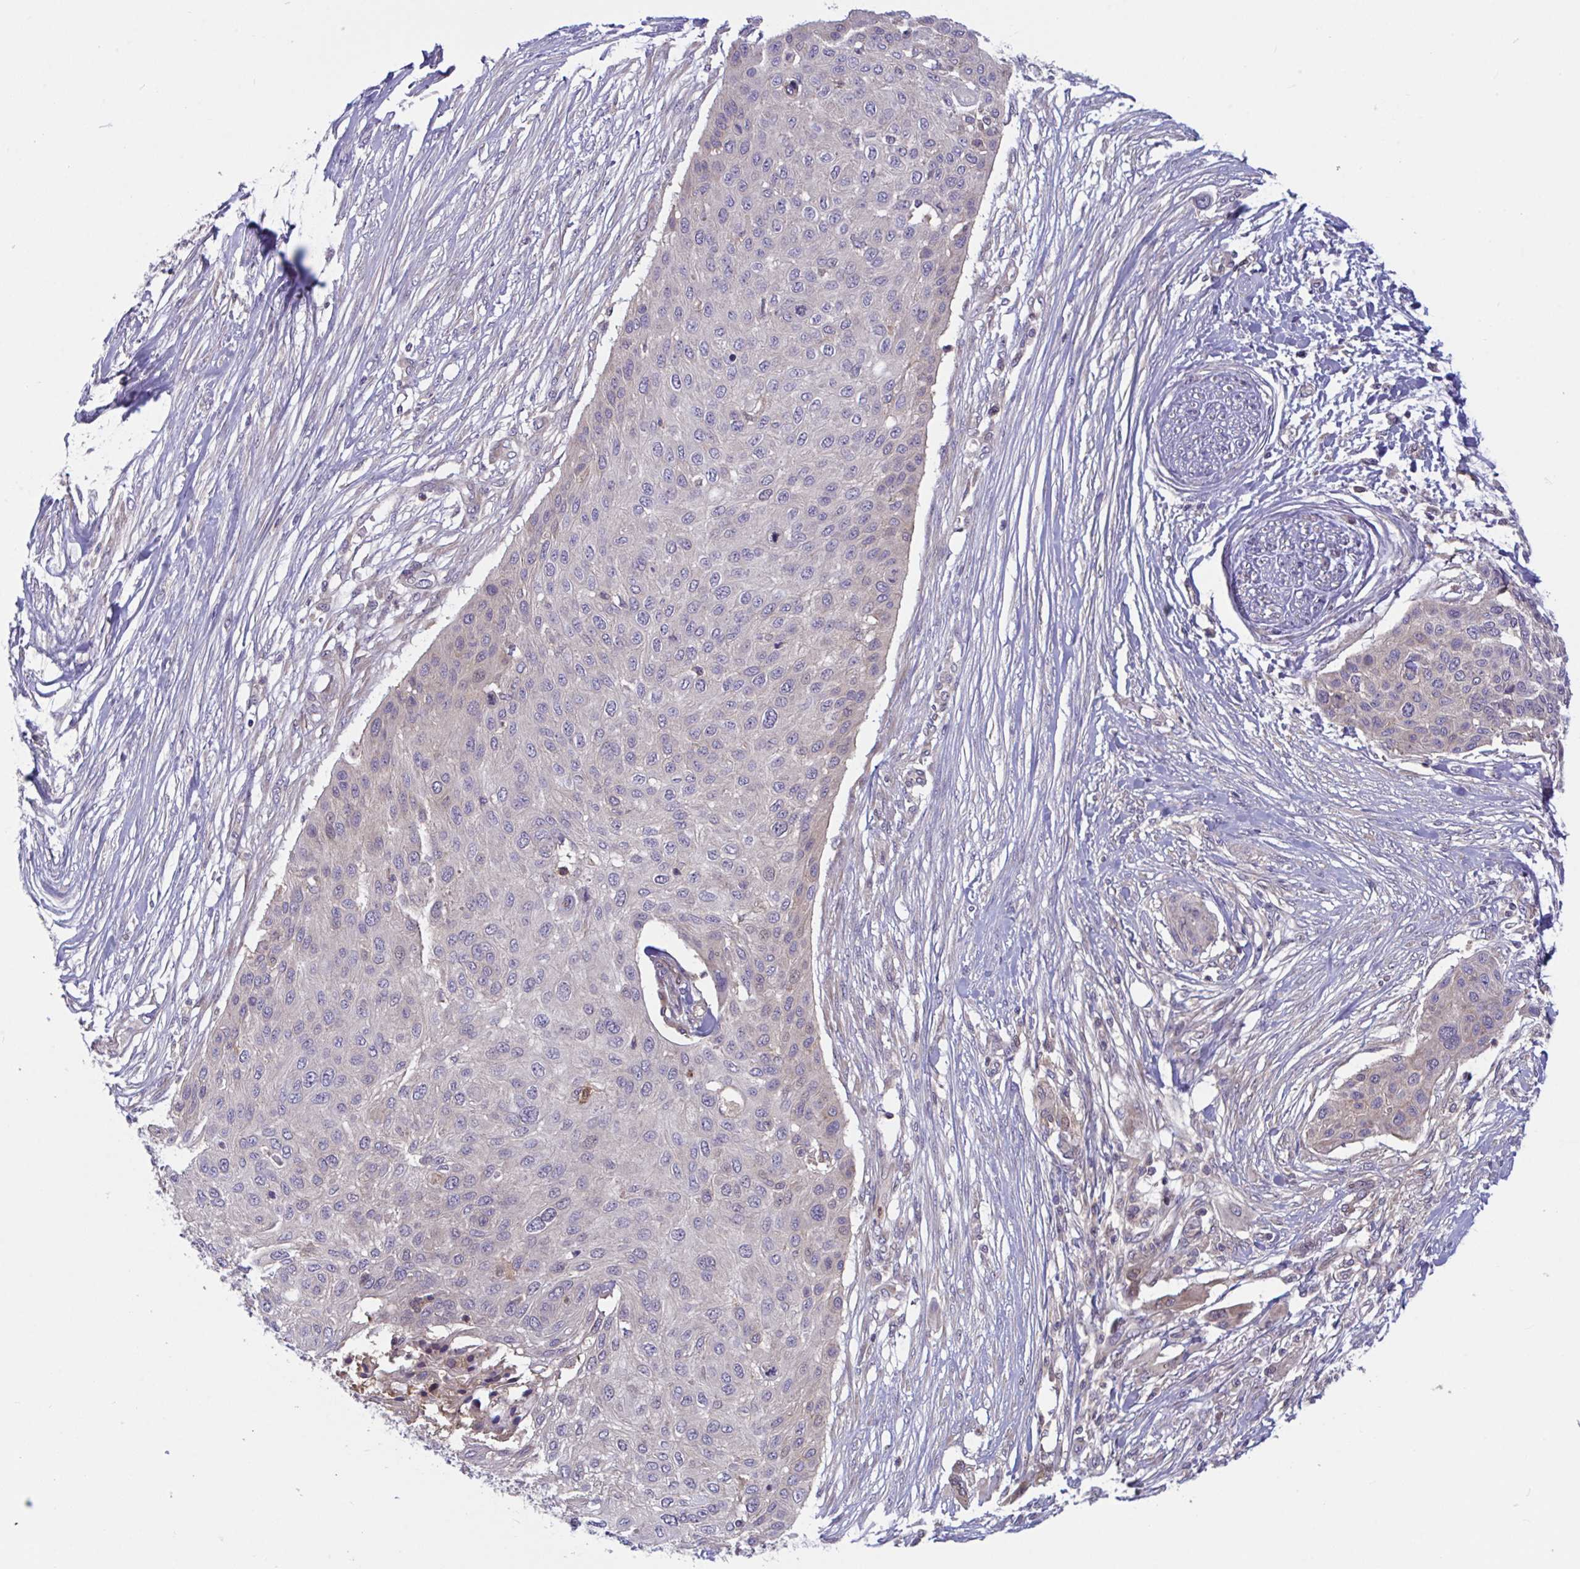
{"staining": {"intensity": "moderate", "quantity": "<25%", "location": "cytoplasmic/membranous"}, "tissue": "skin cancer", "cell_type": "Tumor cells", "image_type": "cancer", "snomed": [{"axis": "morphology", "description": "Squamous cell carcinoma, NOS"}, {"axis": "topography", "description": "Skin"}], "caption": "IHC (DAB (3,3'-diaminobenzidine)) staining of squamous cell carcinoma (skin) exhibits moderate cytoplasmic/membranous protein expression in approximately <25% of tumor cells. The protein is stained brown, and the nuclei are stained in blue (DAB (3,3'-diaminobenzidine) IHC with brightfield microscopy, high magnification).", "gene": "LMNTD2", "patient": {"sex": "female", "age": 87}}